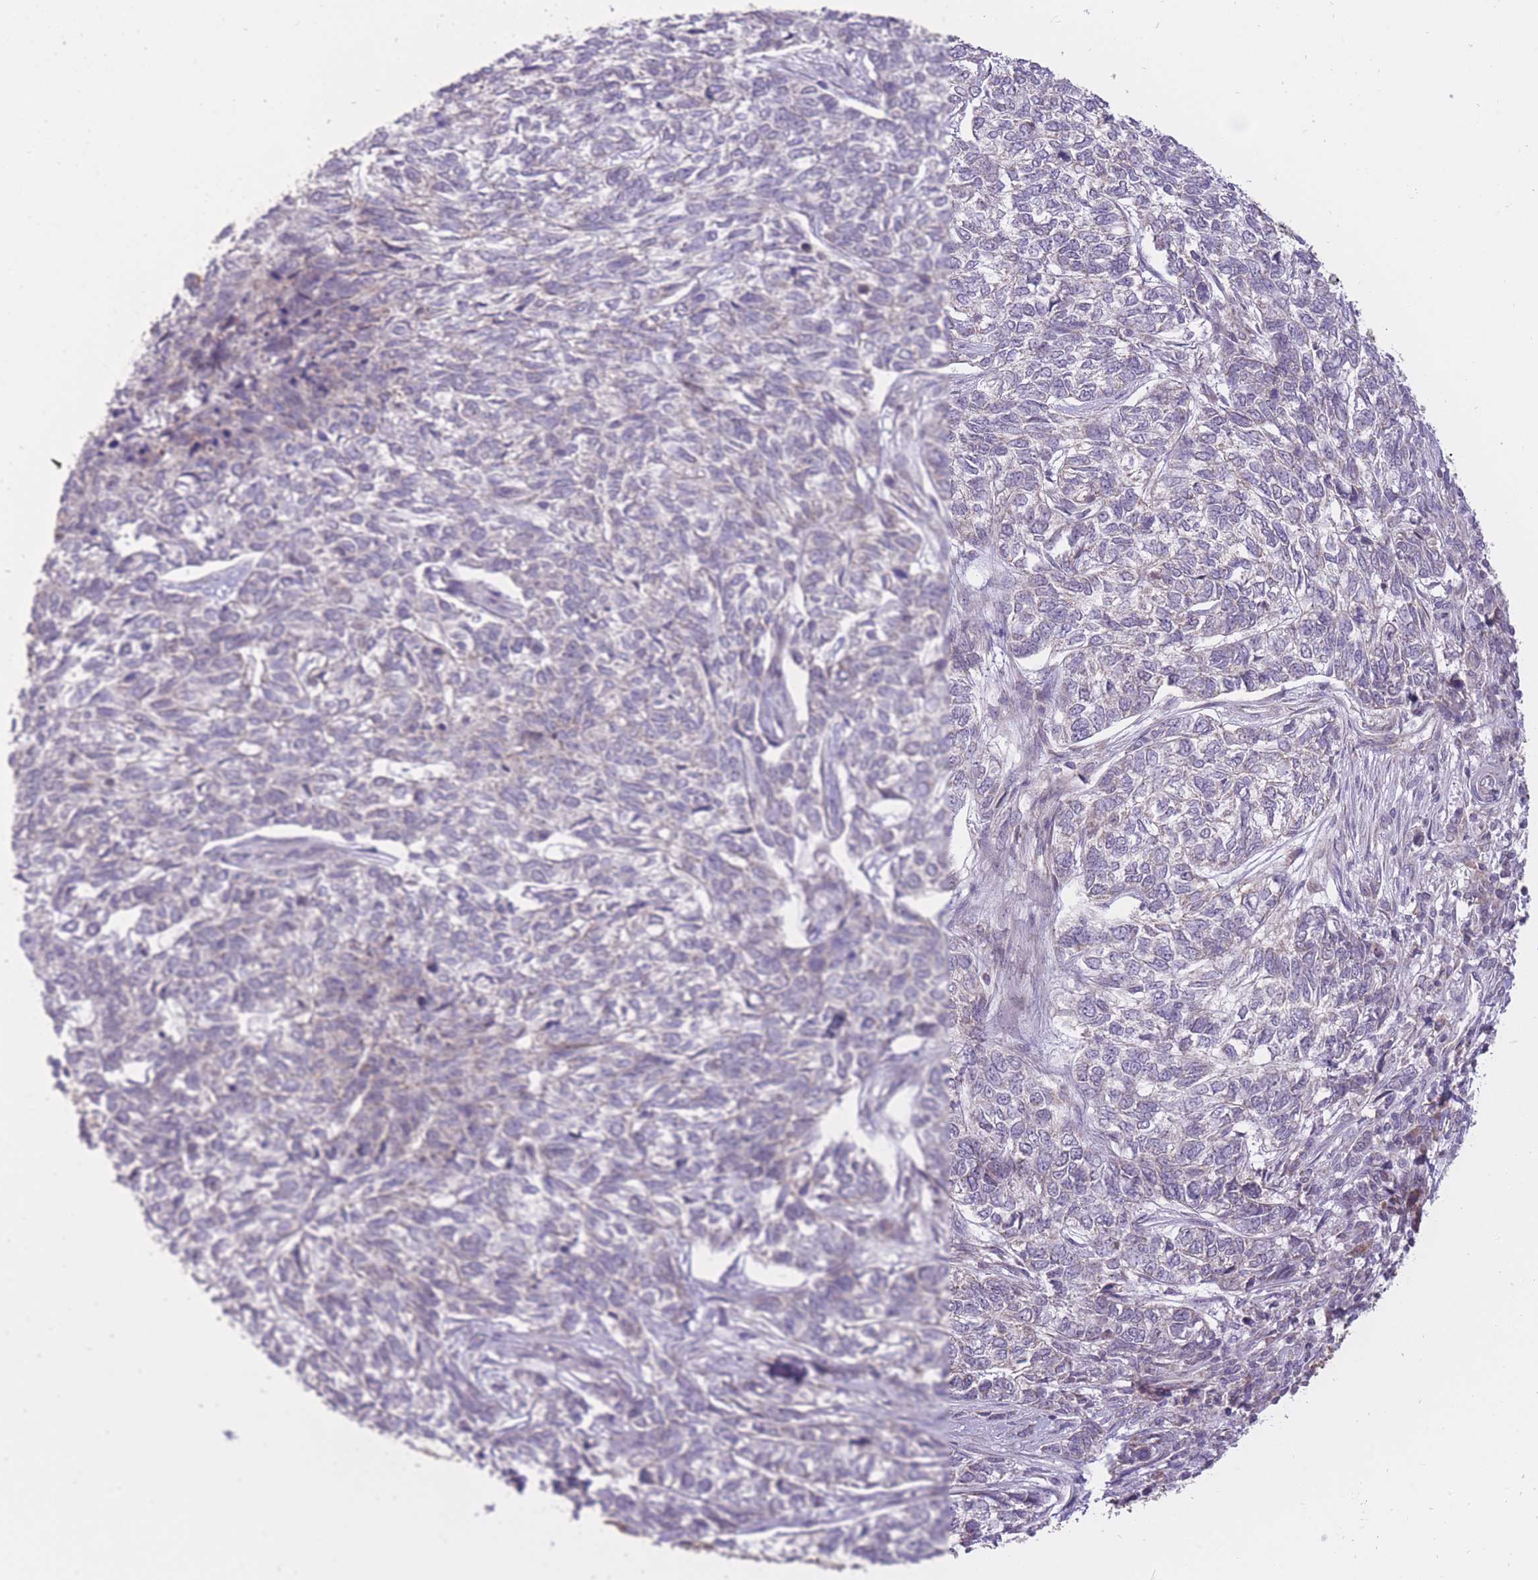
{"staining": {"intensity": "negative", "quantity": "none", "location": "none"}, "tissue": "skin cancer", "cell_type": "Tumor cells", "image_type": "cancer", "snomed": [{"axis": "morphology", "description": "Basal cell carcinoma"}, {"axis": "topography", "description": "Skin"}], "caption": "There is no significant staining in tumor cells of skin basal cell carcinoma.", "gene": "LIN7C", "patient": {"sex": "female", "age": 65}}